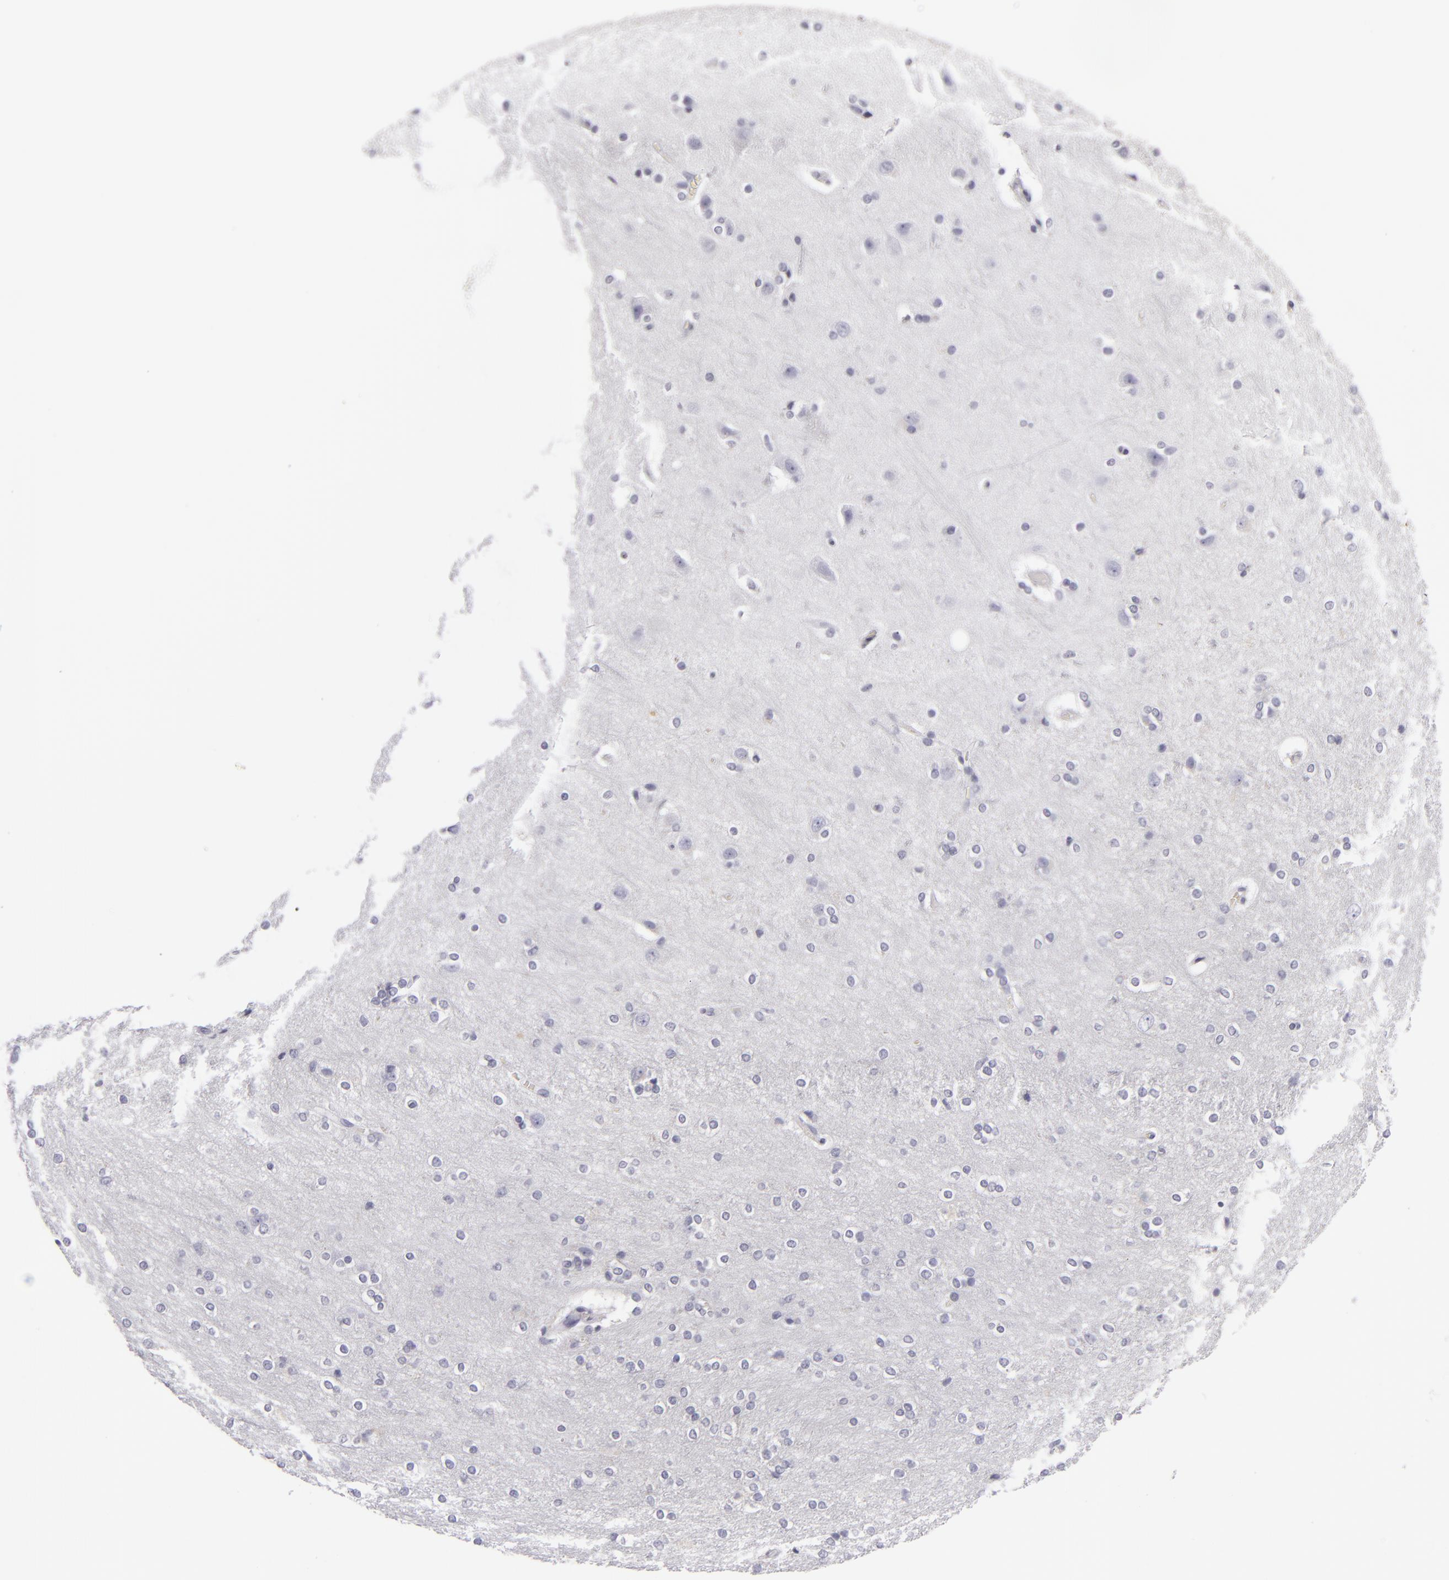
{"staining": {"intensity": "negative", "quantity": "none", "location": "none"}, "tissue": "cerebral cortex", "cell_type": "Endothelial cells", "image_type": "normal", "snomed": [{"axis": "morphology", "description": "Normal tissue, NOS"}, {"axis": "topography", "description": "Cerebral cortex"}], "caption": "DAB immunohistochemical staining of benign human cerebral cortex exhibits no significant expression in endothelial cells.", "gene": "JUP", "patient": {"sex": "female", "age": 54}}